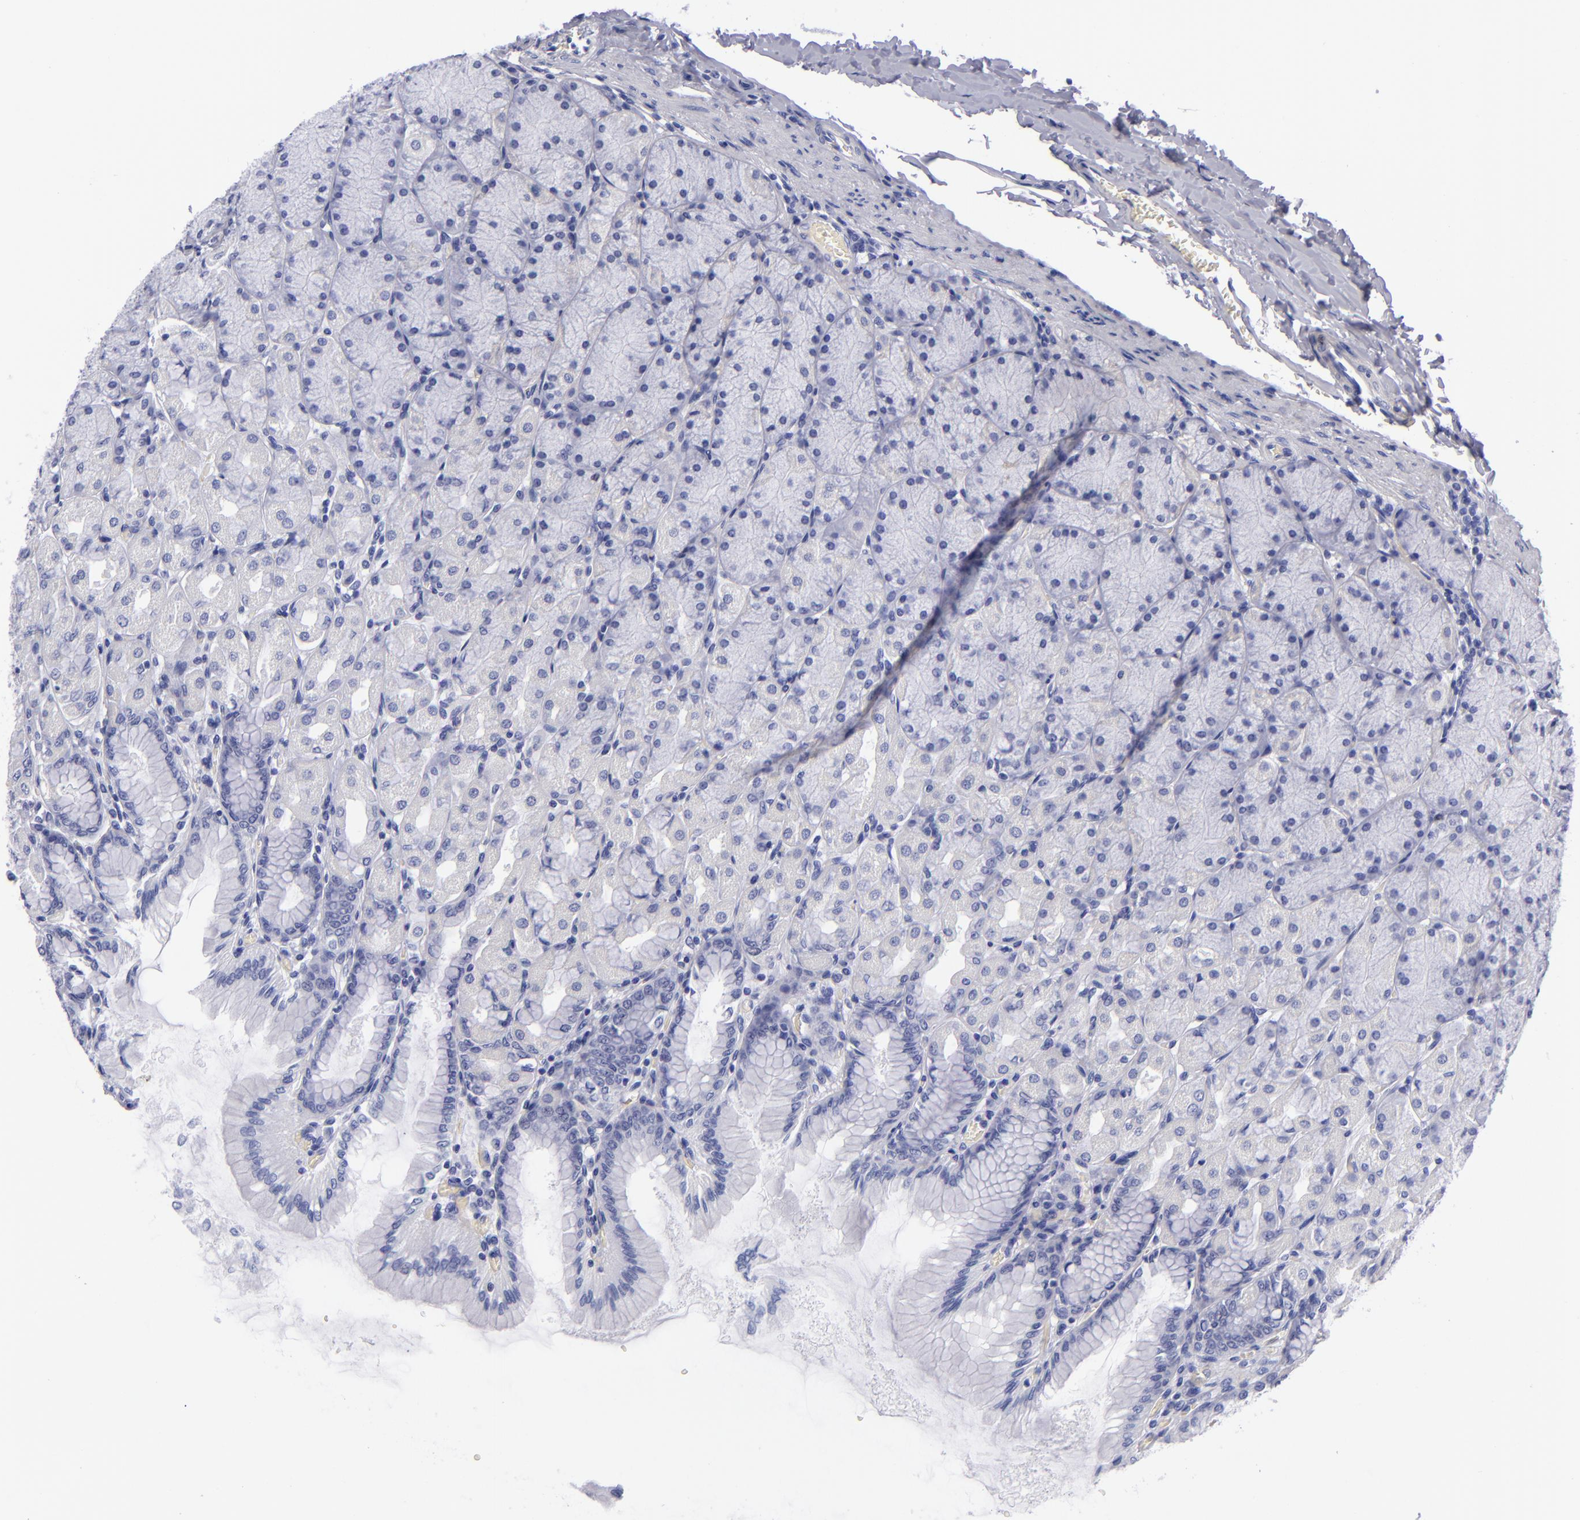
{"staining": {"intensity": "strong", "quantity": "25%-75%", "location": "nuclear"}, "tissue": "stomach", "cell_type": "Glandular cells", "image_type": "normal", "snomed": [{"axis": "morphology", "description": "Normal tissue, NOS"}, {"axis": "topography", "description": "Stomach, upper"}], "caption": "High-magnification brightfield microscopy of normal stomach stained with DAB (brown) and counterstained with hematoxylin (blue). glandular cells exhibit strong nuclear positivity is present in approximately25%-75% of cells.", "gene": "MCM7", "patient": {"sex": "female", "age": 56}}